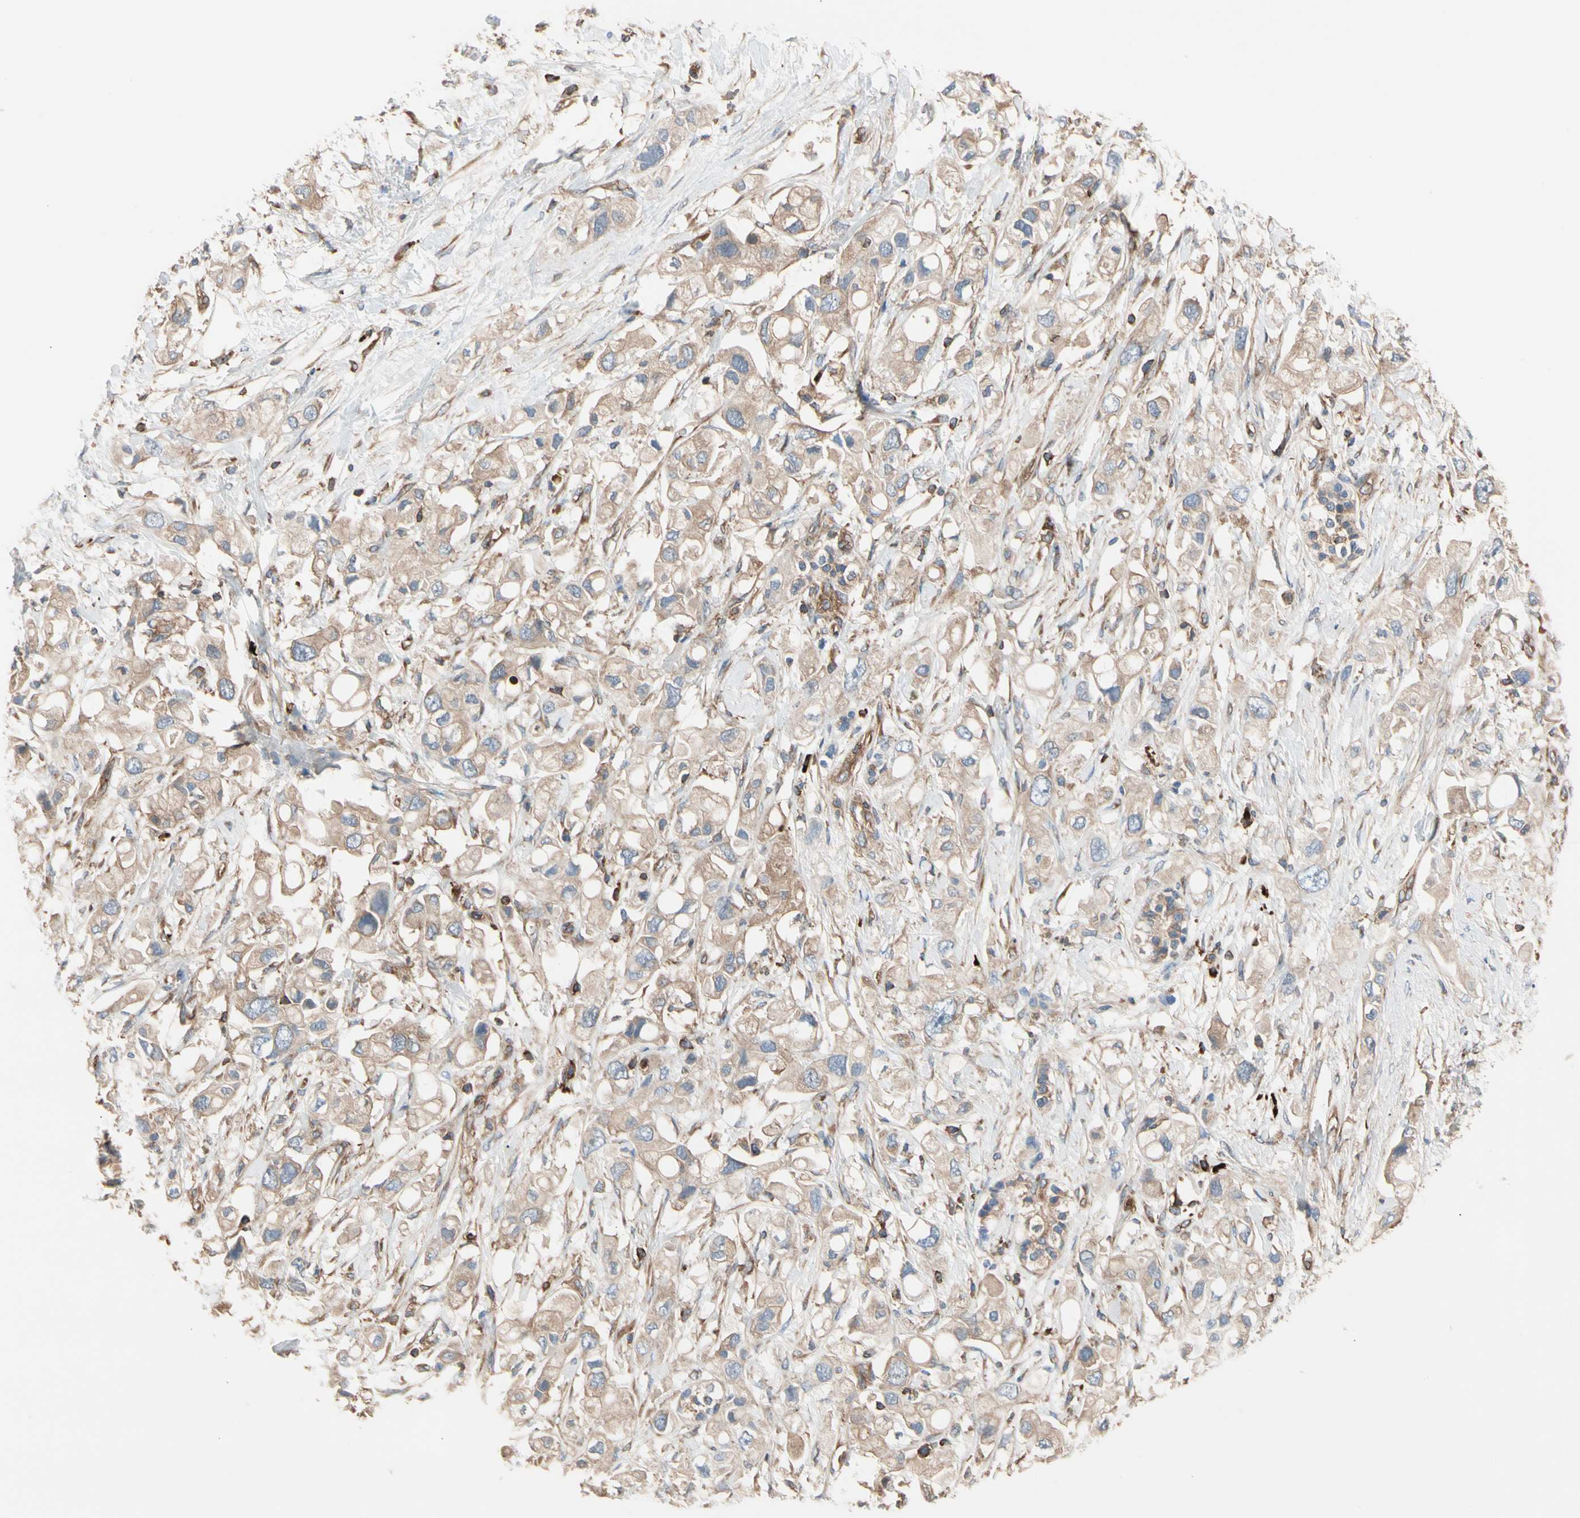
{"staining": {"intensity": "weak", "quantity": ">75%", "location": "cytoplasmic/membranous"}, "tissue": "pancreatic cancer", "cell_type": "Tumor cells", "image_type": "cancer", "snomed": [{"axis": "morphology", "description": "Adenocarcinoma, NOS"}, {"axis": "topography", "description": "Pancreas"}], "caption": "IHC image of neoplastic tissue: pancreatic cancer stained using immunohistochemistry shows low levels of weak protein expression localized specifically in the cytoplasmic/membranous of tumor cells, appearing as a cytoplasmic/membranous brown color.", "gene": "ROCK1", "patient": {"sex": "female", "age": 56}}